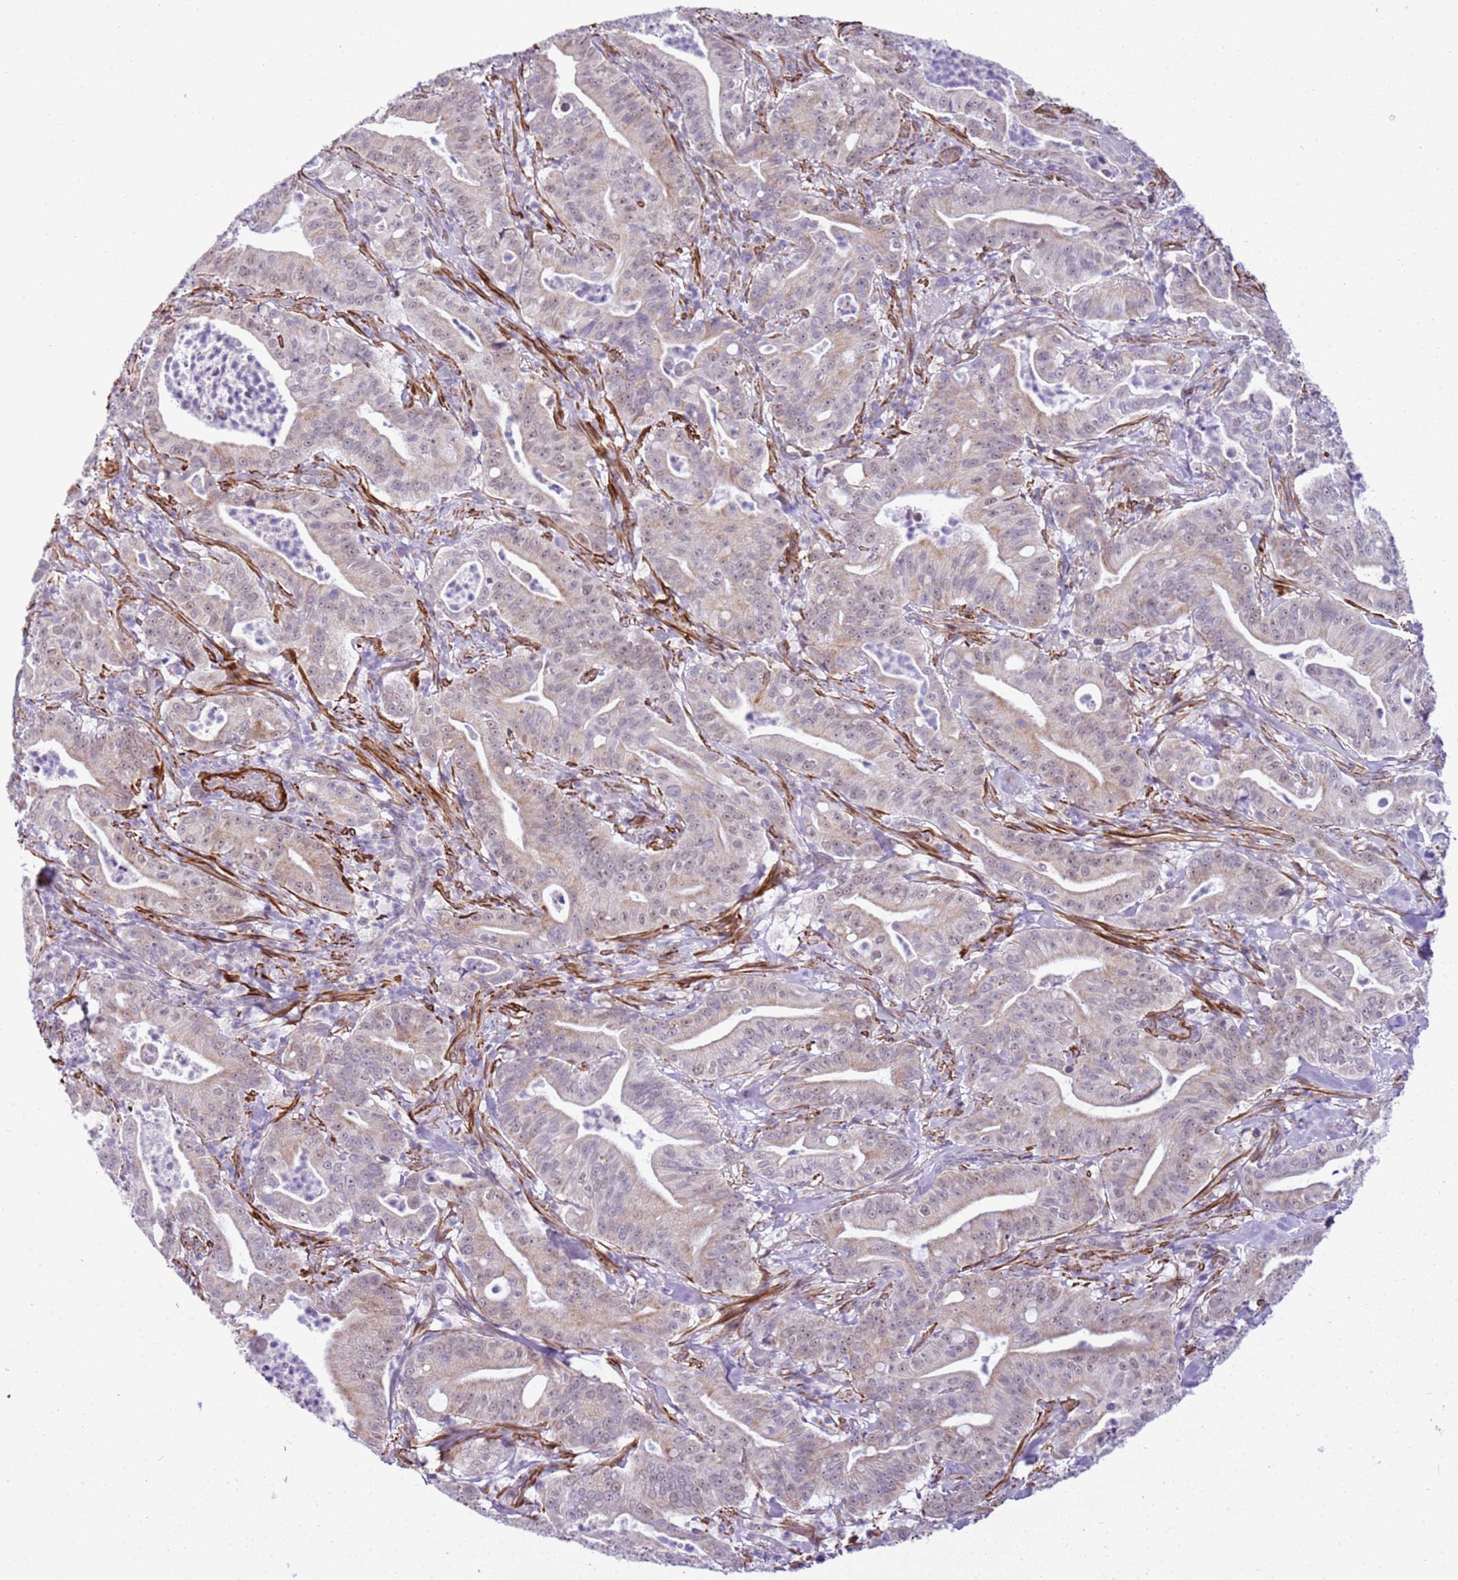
{"staining": {"intensity": "weak", "quantity": "<25%", "location": "nuclear"}, "tissue": "pancreatic cancer", "cell_type": "Tumor cells", "image_type": "cancer", "snomed": [{"axis": "morphology", "description": "Adenocarcinoma, NOS"}, {"axis": "topography", "description": "Pancreas"}], "caption": "DAB (3,3'-diaminobenzidine) immunohistochemical staining of human pancreatic adenocarcinoma shows no significant positivity in tumor cells. Nuclei are stained in blue.", "gene": "SMIM4", "patient": {"sex": "male", "age": 71}}